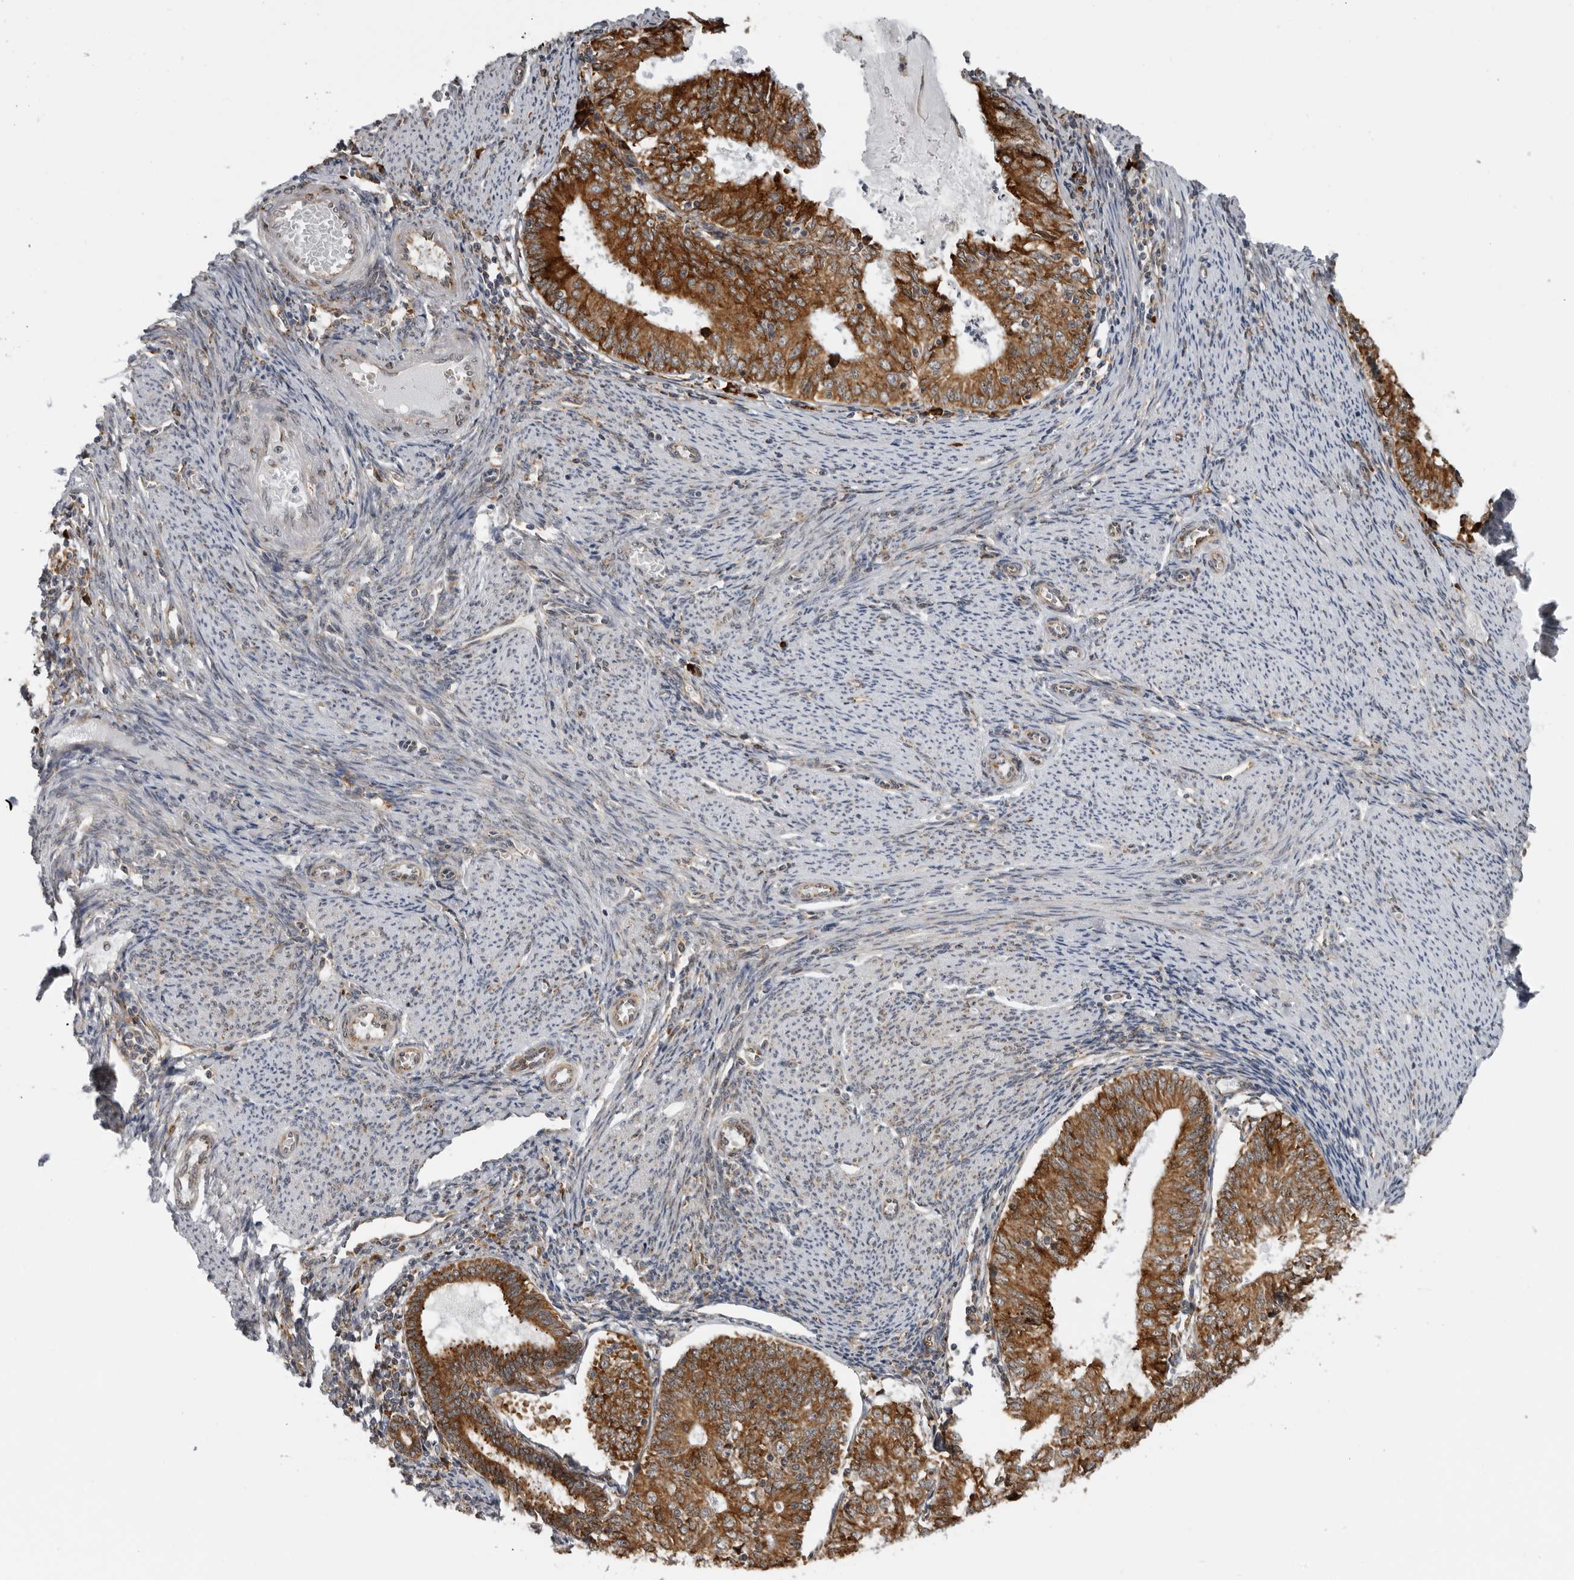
{"staining": {"intensity": "strong", "quantity": ">75%", "location": "cytoplasmic/membranous"}, "tissue": "endometrial cancer", "cell_type": "Tumor cells", "image_type": "cancer", "snomed": [{"axis": "morphology", "description": "Adenocarcinoma, NOS"}, {"axis": "topography", "description": "Endometrium"}], "caption": "The micrograph shows a brown stain indicating the presence of a protein in the cytoplasmic/membranous of tumor cells in endometrial cancer (adenocarcinoma). (DAB = brown stain, brightfield microscopy at high magnification).", "gene": "ALPK2", "patient": {"sex": "female", "age": 57}}